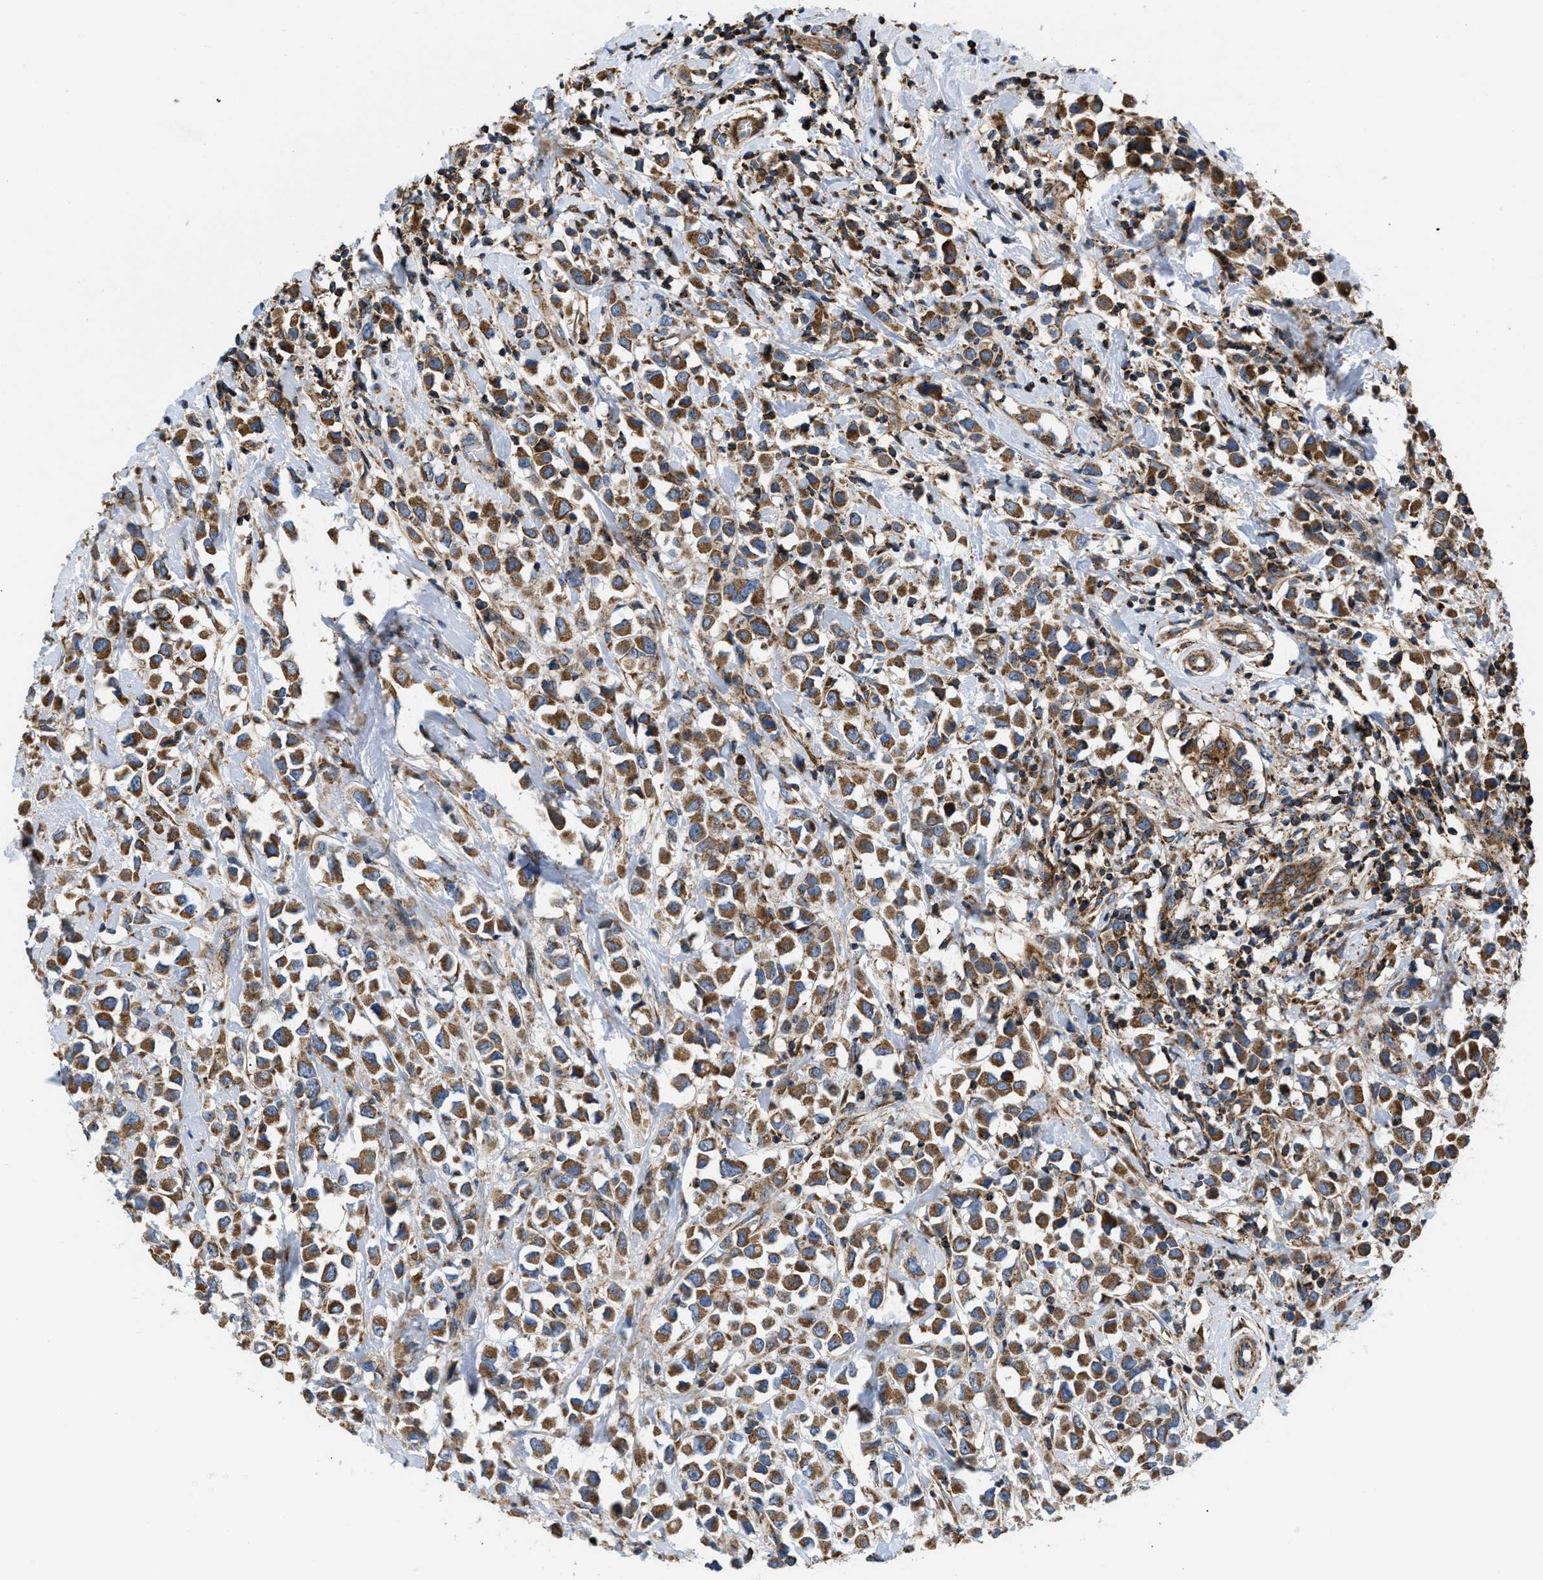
{"staining": {"intensity": "moderate", "quantity": ">75%", "location": "cytoplasmic/membranous"}, "tissue": "breast cancer", "cell_type": "Tumor cells", "image_type": "cancer", "snomed": [{"axis": "morphology", "description": "Duct carcinoma"}, {"axis": "topography", "description": "Breast"}], "caption": "Human breast infiltrating ductal carcinoma stained for a protein (brown) displays moderate cytoplasmic/membranous positive positivity in about >75% of tumor cells.", "gene": "OPTN", "patient": {"sex": "female", "age": 61}}